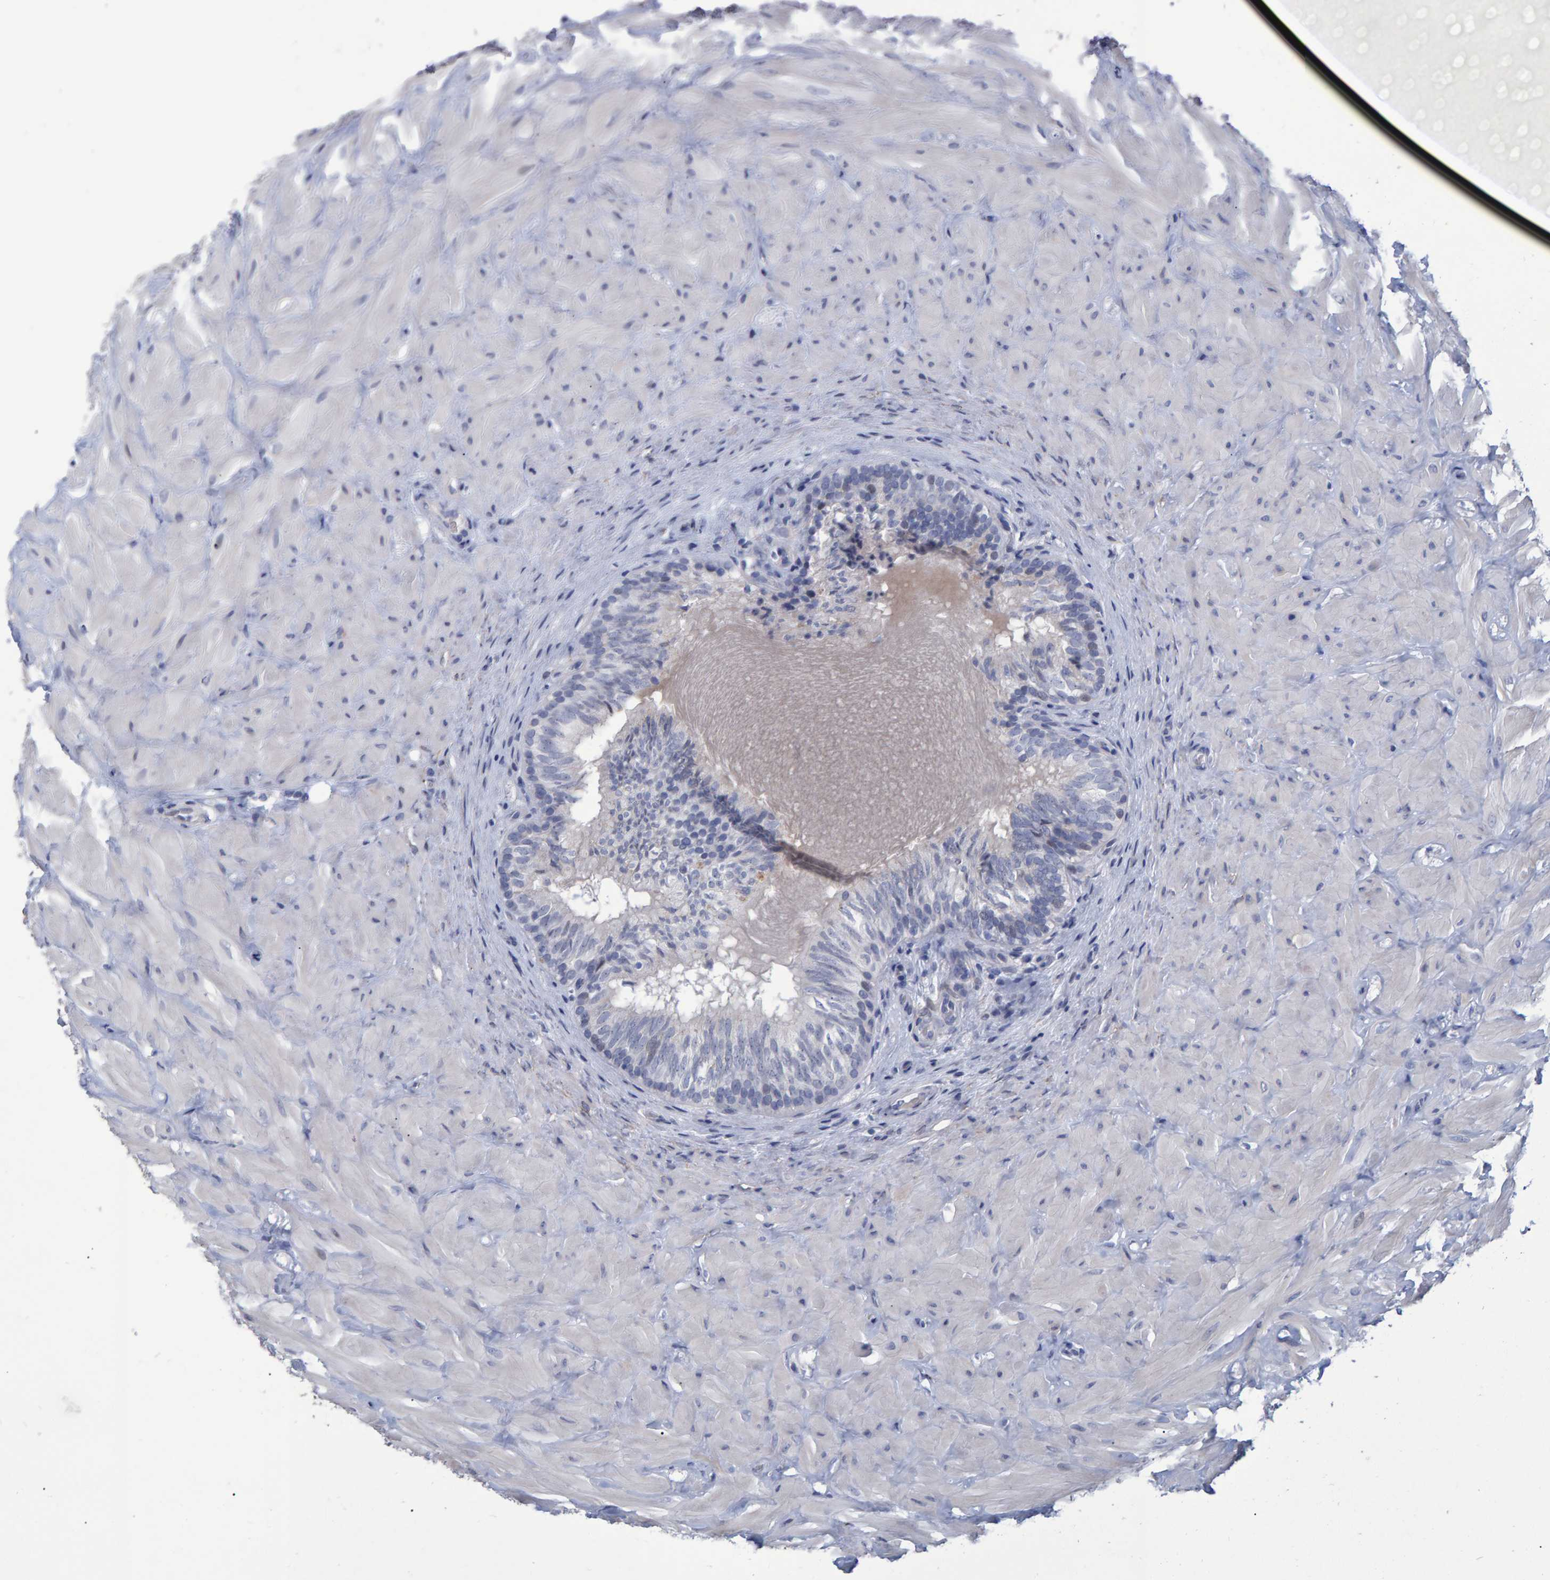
{"staining": {"intensity": "negative", "quantity": "none", "location": "none"}, "tissue": "epididymis", "cell_type": "Glandular cells", "image_type": "normal", "snomed": [{"axis": "morphology", "description": "Normal tissue, NOS"}, {"axis": "topography", "description": "Soft tissue"}, {"axis": "topography", "description": "Epididymis"}], "caption": "Normal epididymis was stained to show a protein in brown. There is no significant positivity in glandular cells.", "gene": "PROCA1", "patient": {"sex": "male", "age": 26}}